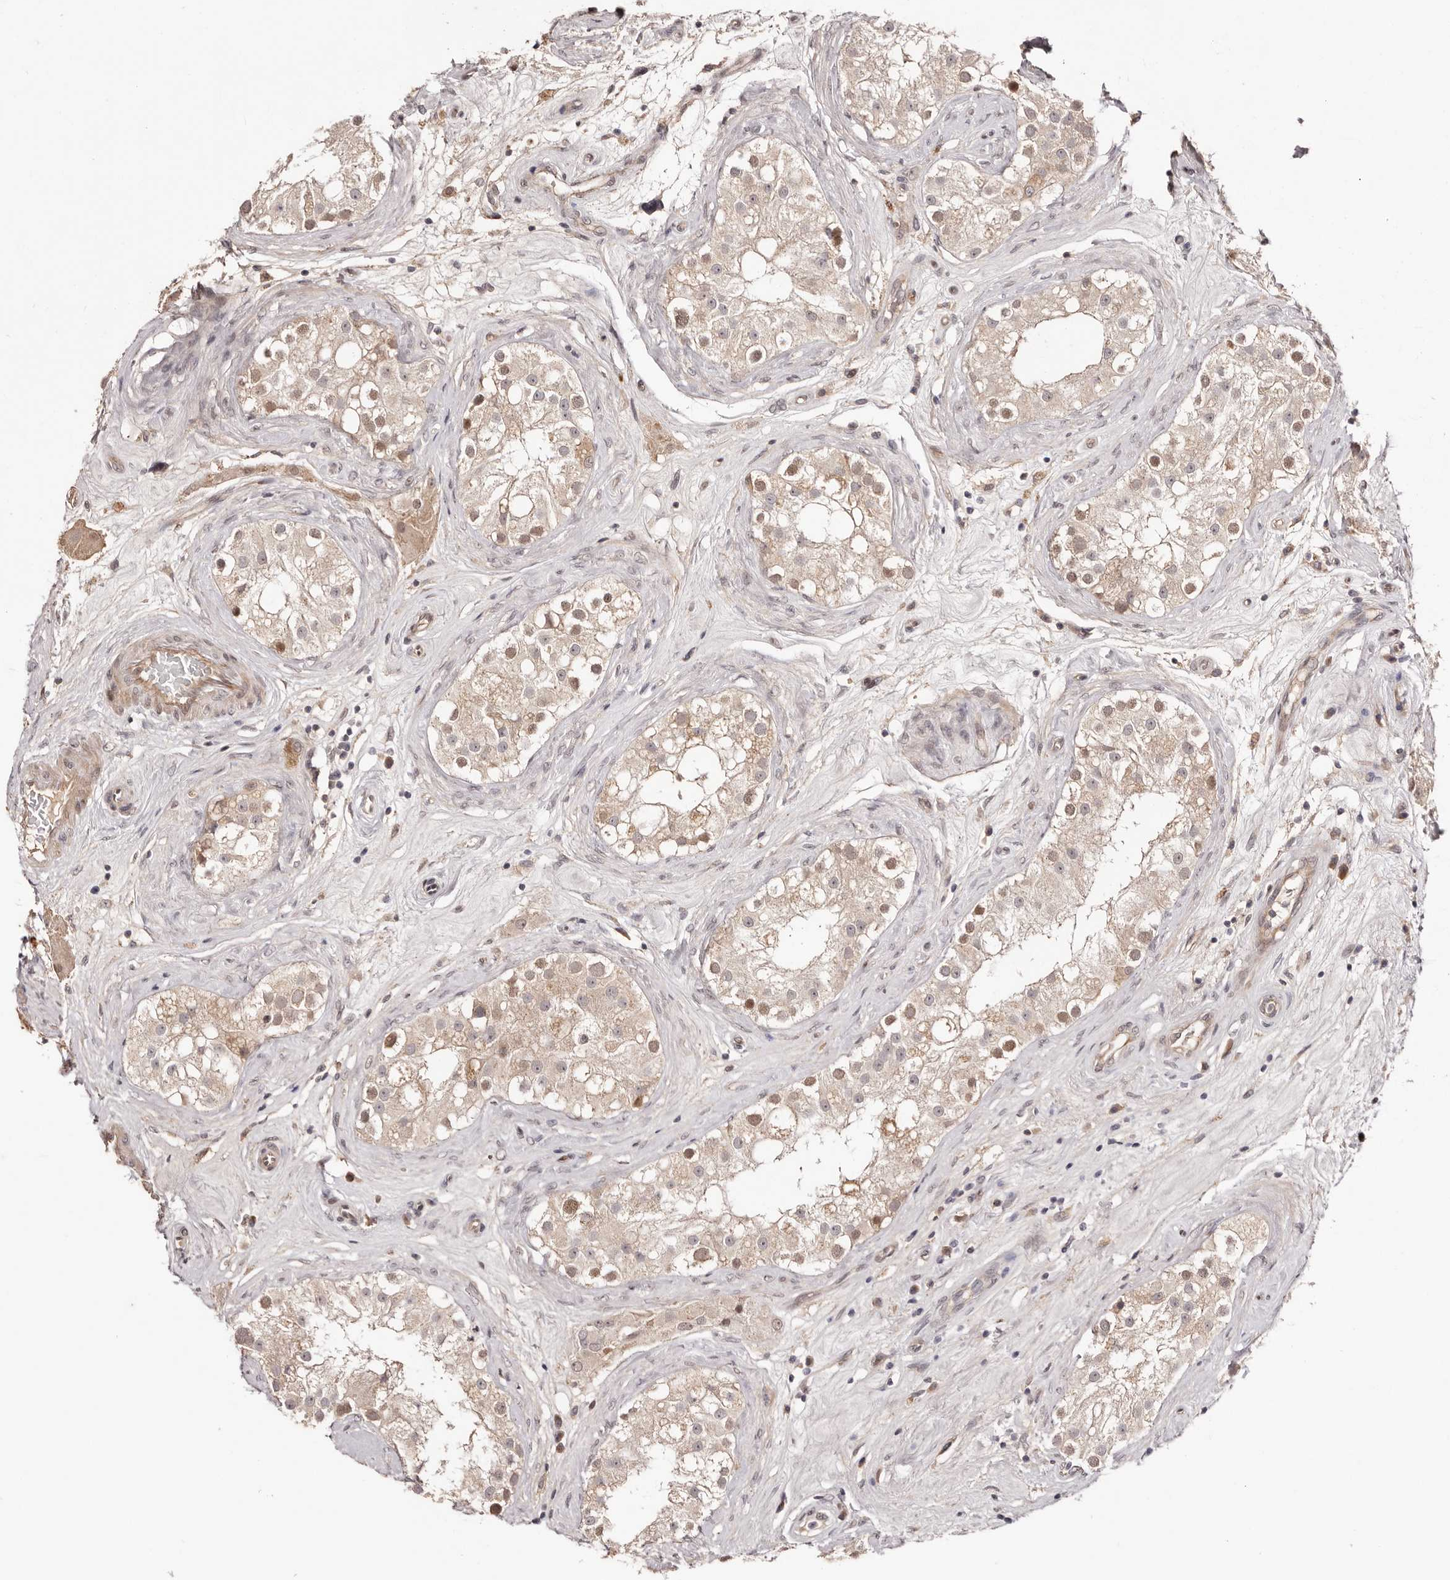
{"staining": {"intensity": "moderate", "quantity": ">75%", "location": "cytoplasmic/membranous,nuclear"}, "tissue": "testis", "cell_type": "Cells in seminiferous ducts", "image_type": "normal", "snomed": [{"axis": "morphology", "description": "Normal tissue, NOS"}, {"axis": "topography", "description": "Testis"}], "caption": "A brown stain labels moderate cytoplasmic/membranous,nuclear expression of a protein in cells in seminiferous ducts of unremarkable testis.", "gene": "EGR3", "patient": {"sex": "male", "age": 84}}